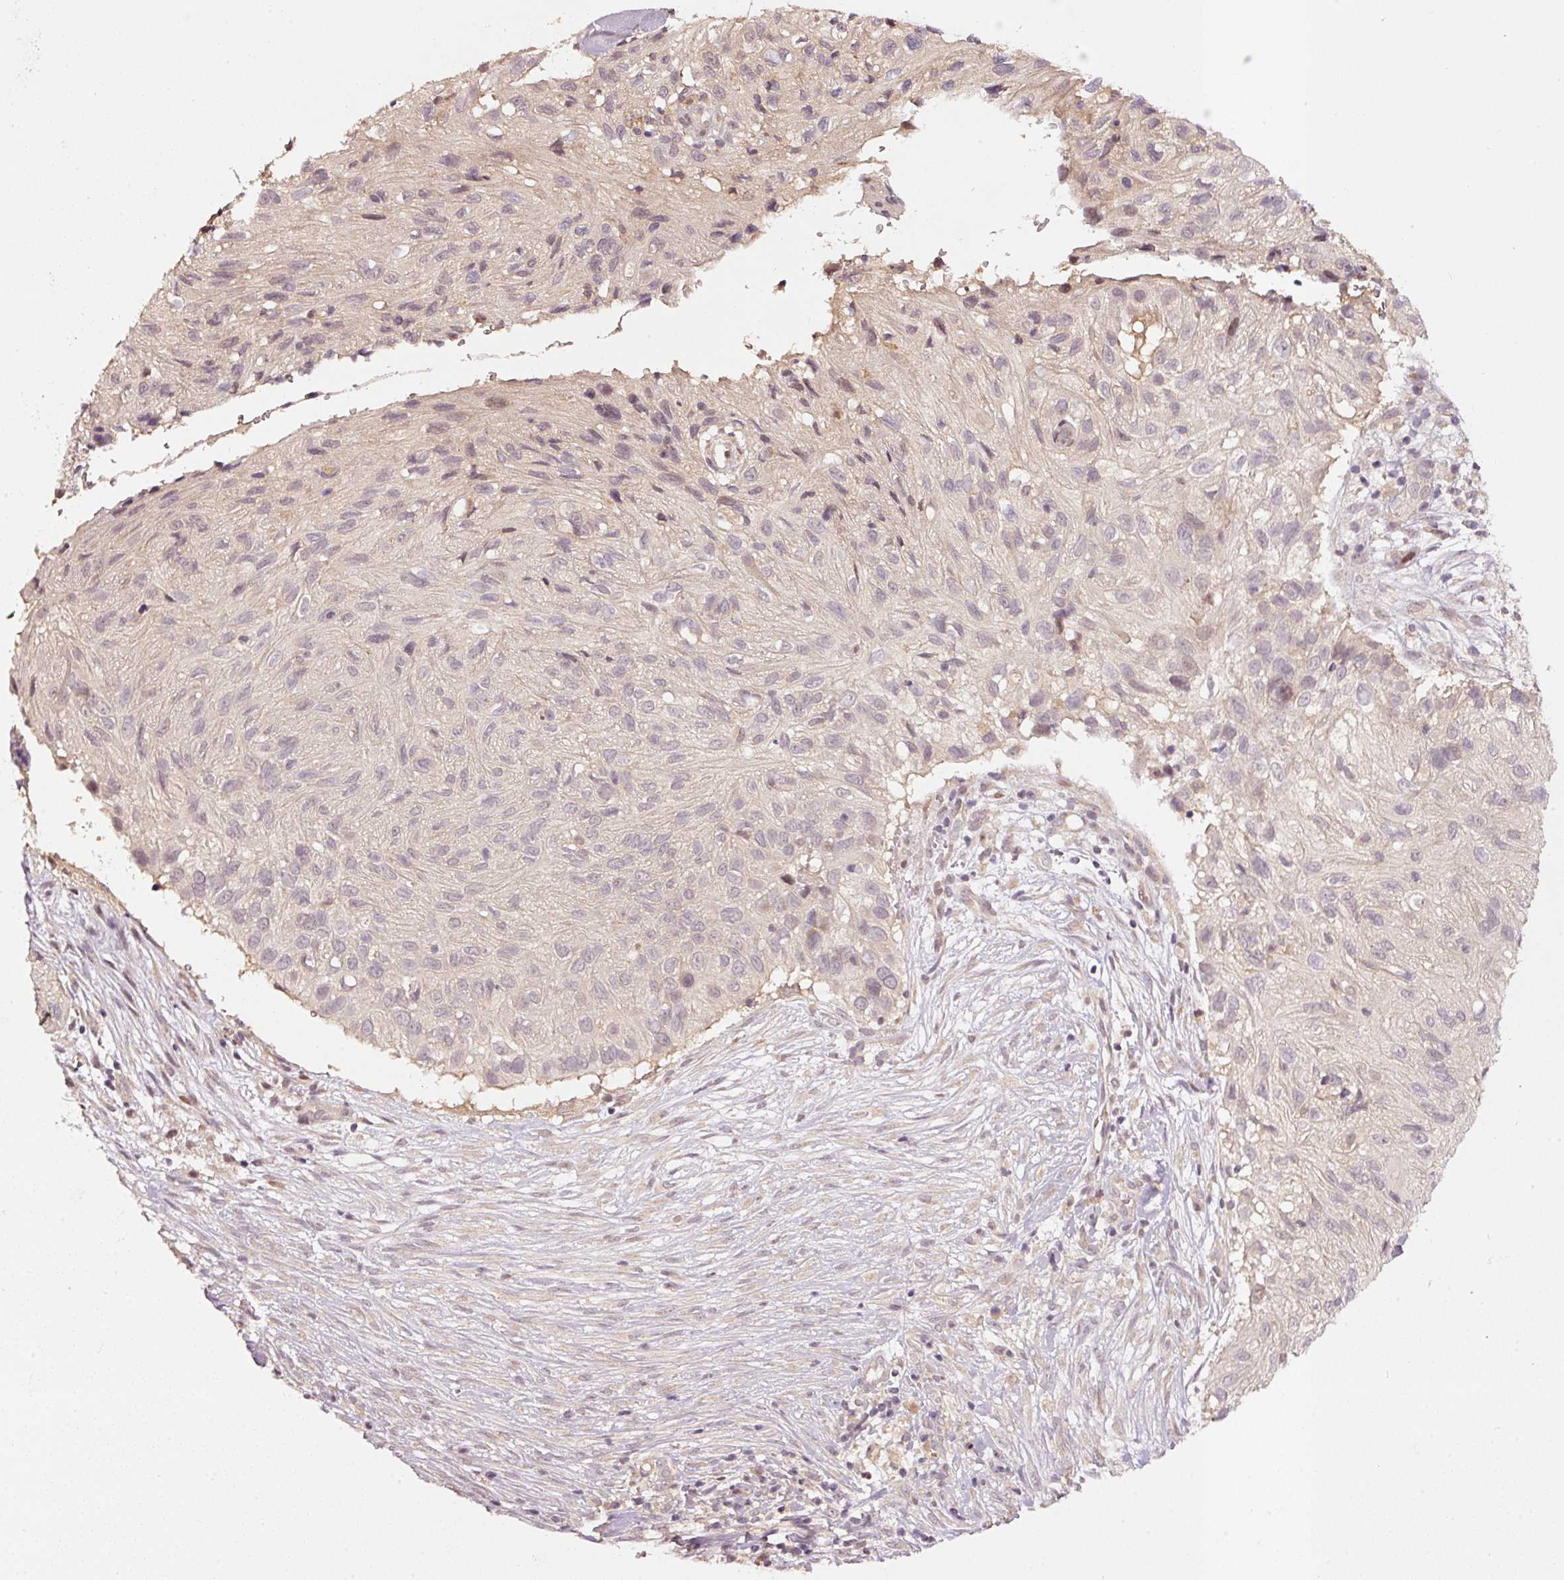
{"staining": {"intensity": "negative", "quantity": "none", "location": "none"}, "tissue": "skin cancer", "cell_type": "Tumor cells", "image_type": "cancer", "snomed": [{"axis": "morphology", "description": "Squamous cell carcinoma, NOS"}, {"axis": "topography", "description": "Skin"}], "caption": "High magnification brightfield microscopy of skin squamous cell carcinoma stained with DAB (3,3'-diaminobenzidine) (brown) and counterstained with hematoxylin (blue): tumor cells show no significant staining.", "gene": "PCDHB1", "patient": {"sex": "male", "age": 82}}